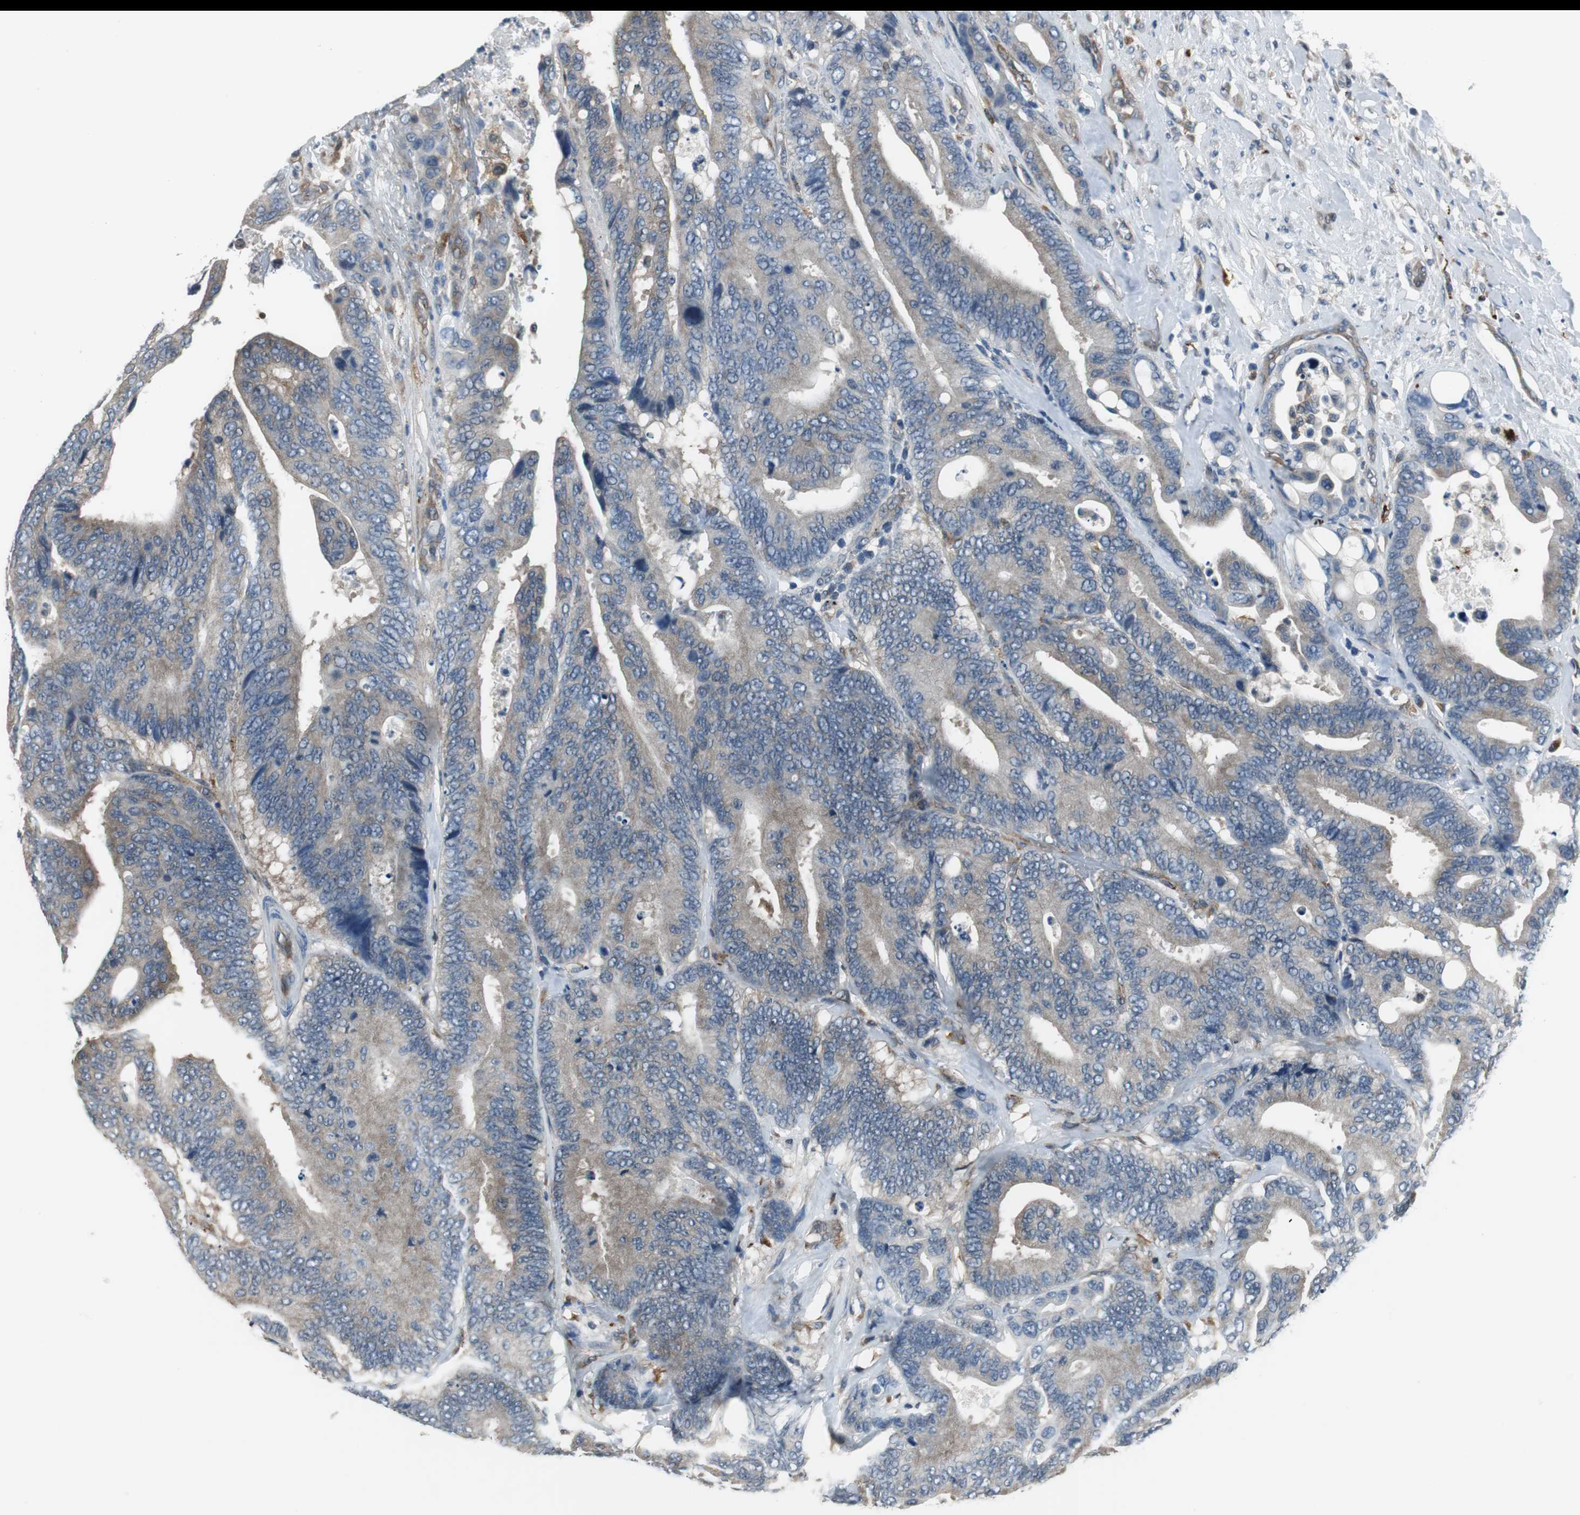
{"staining": {"intensity": "weak", "quantity": ">75%", "location": "cytoplasmic/membranous"}, "tissue": "colorectal cancer", "cell_type": "Tumor cells", "image_type": "cancer", "snomed": [{"axis": "morphology", "description": "Normal tissue, NOS"}, {"axis": "morphology", "description": "Adenocarcinoma, NOS"}, {"axis": "topography", "description": "Colon"}], "caption": "A brown stain labels weak cytoplasmic/membranous expression of a protein in human colorectal adenocarcinoma tumor cells.", "gene": "NCK1", "patient": {"sex": "male", "age": 82}}